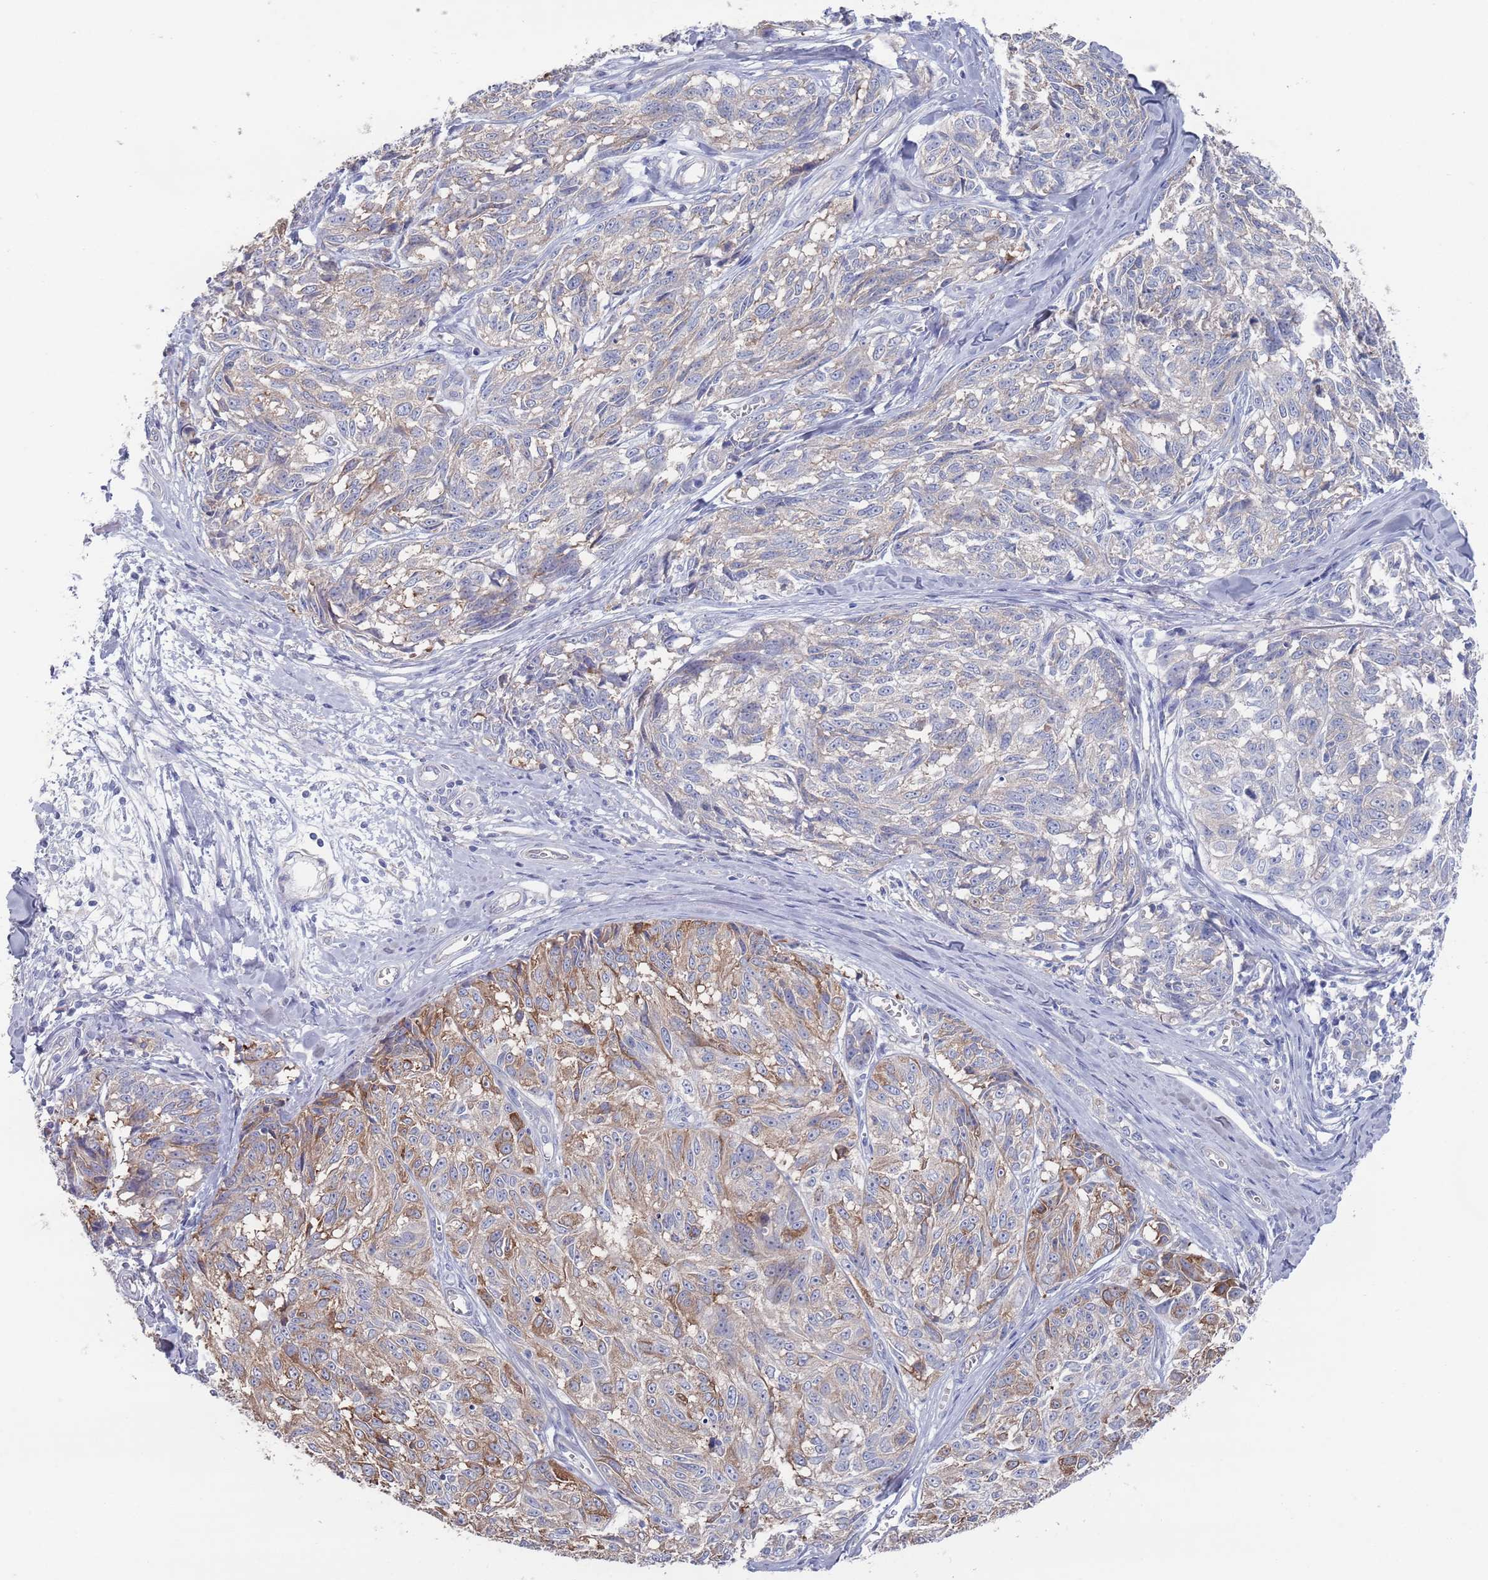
{"staining": {"intensity": "moderate", "quantity": "<25%", "location": "cytoplasmic/membranous"}, "tissue": "melanoma", "cell_type": "Tumor cells", "image_type": "cancer", "snomed": [{"axis": "morphology", "description": "Normal tissue, NOS"}, {"axis": "morphology", "description": "Malignant melanoma, NOS"}, {"axis": "topography", "description": "Skin"}], "caption": "Malignant melanoma stained for a protein (brown) reveals moderate cytoplasmic/membranous positive expression in about <25% of tumor cells.", "gene": "TMCO3", "patient": {"sex": "female", "age": 64}}